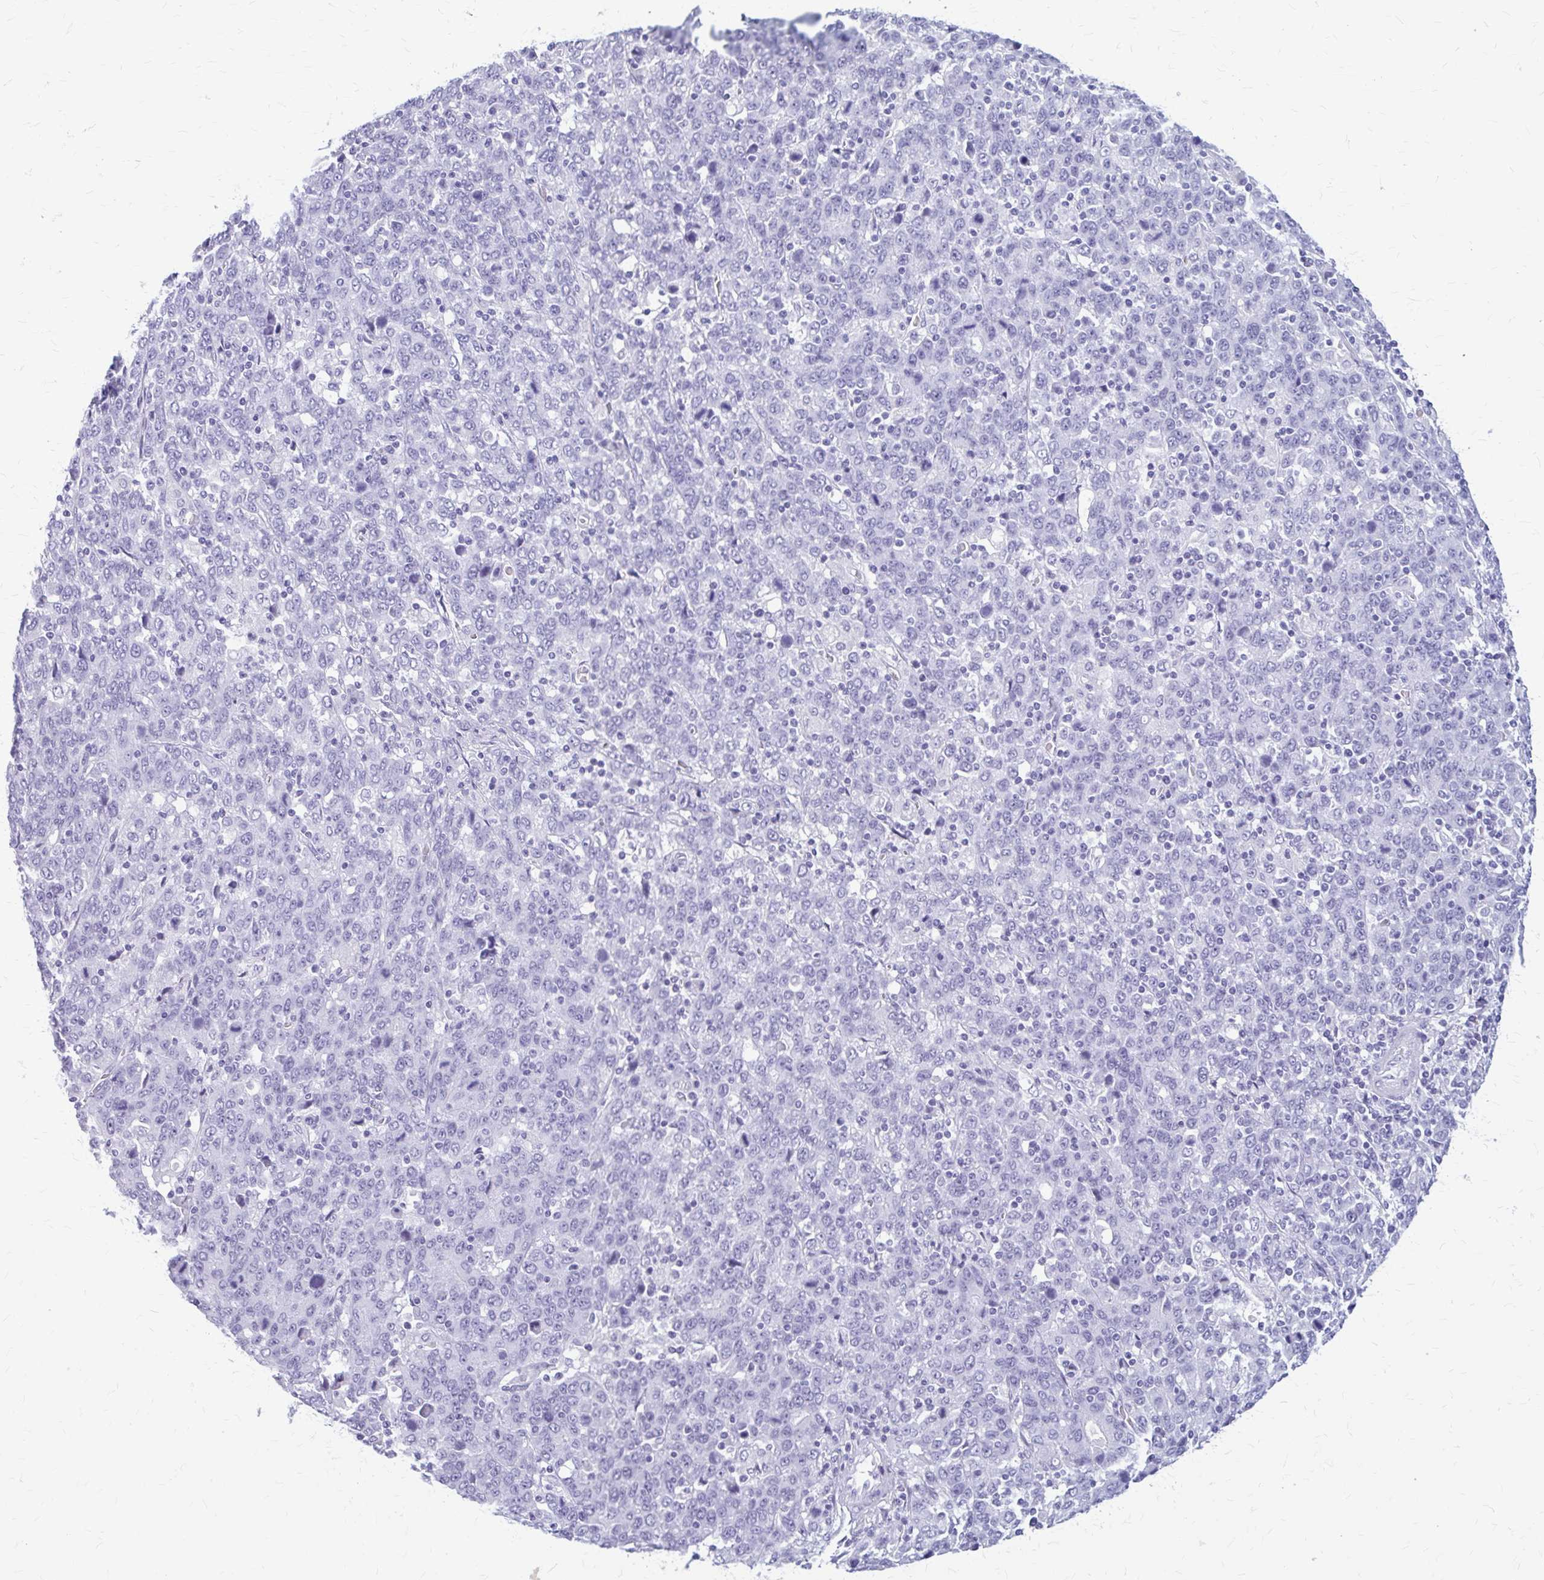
{"staining": {"intensity": "negative", "quantity": "none", "location": "none"}, "tissue": "stomach cancer", "cell_type": "Tumor cells", "image_type": "cancer", "snomed": [{"axis": "morphology", "description": "Adenocarcinoma, NOS"}, {"axis": "topography", "description": "Stomach, upper"}], "caption": "The histopathology image demonstrates no staining of tumor cells in stomach adenocarcinoma. The staining was performed using DAB to visualize the protein expression in brown, while the nuclei were stained in blue with hematoxylin (Magnification: 20x).", "gene": "KLHDC7A", "patient": {"sex": "male", "age": 69}}